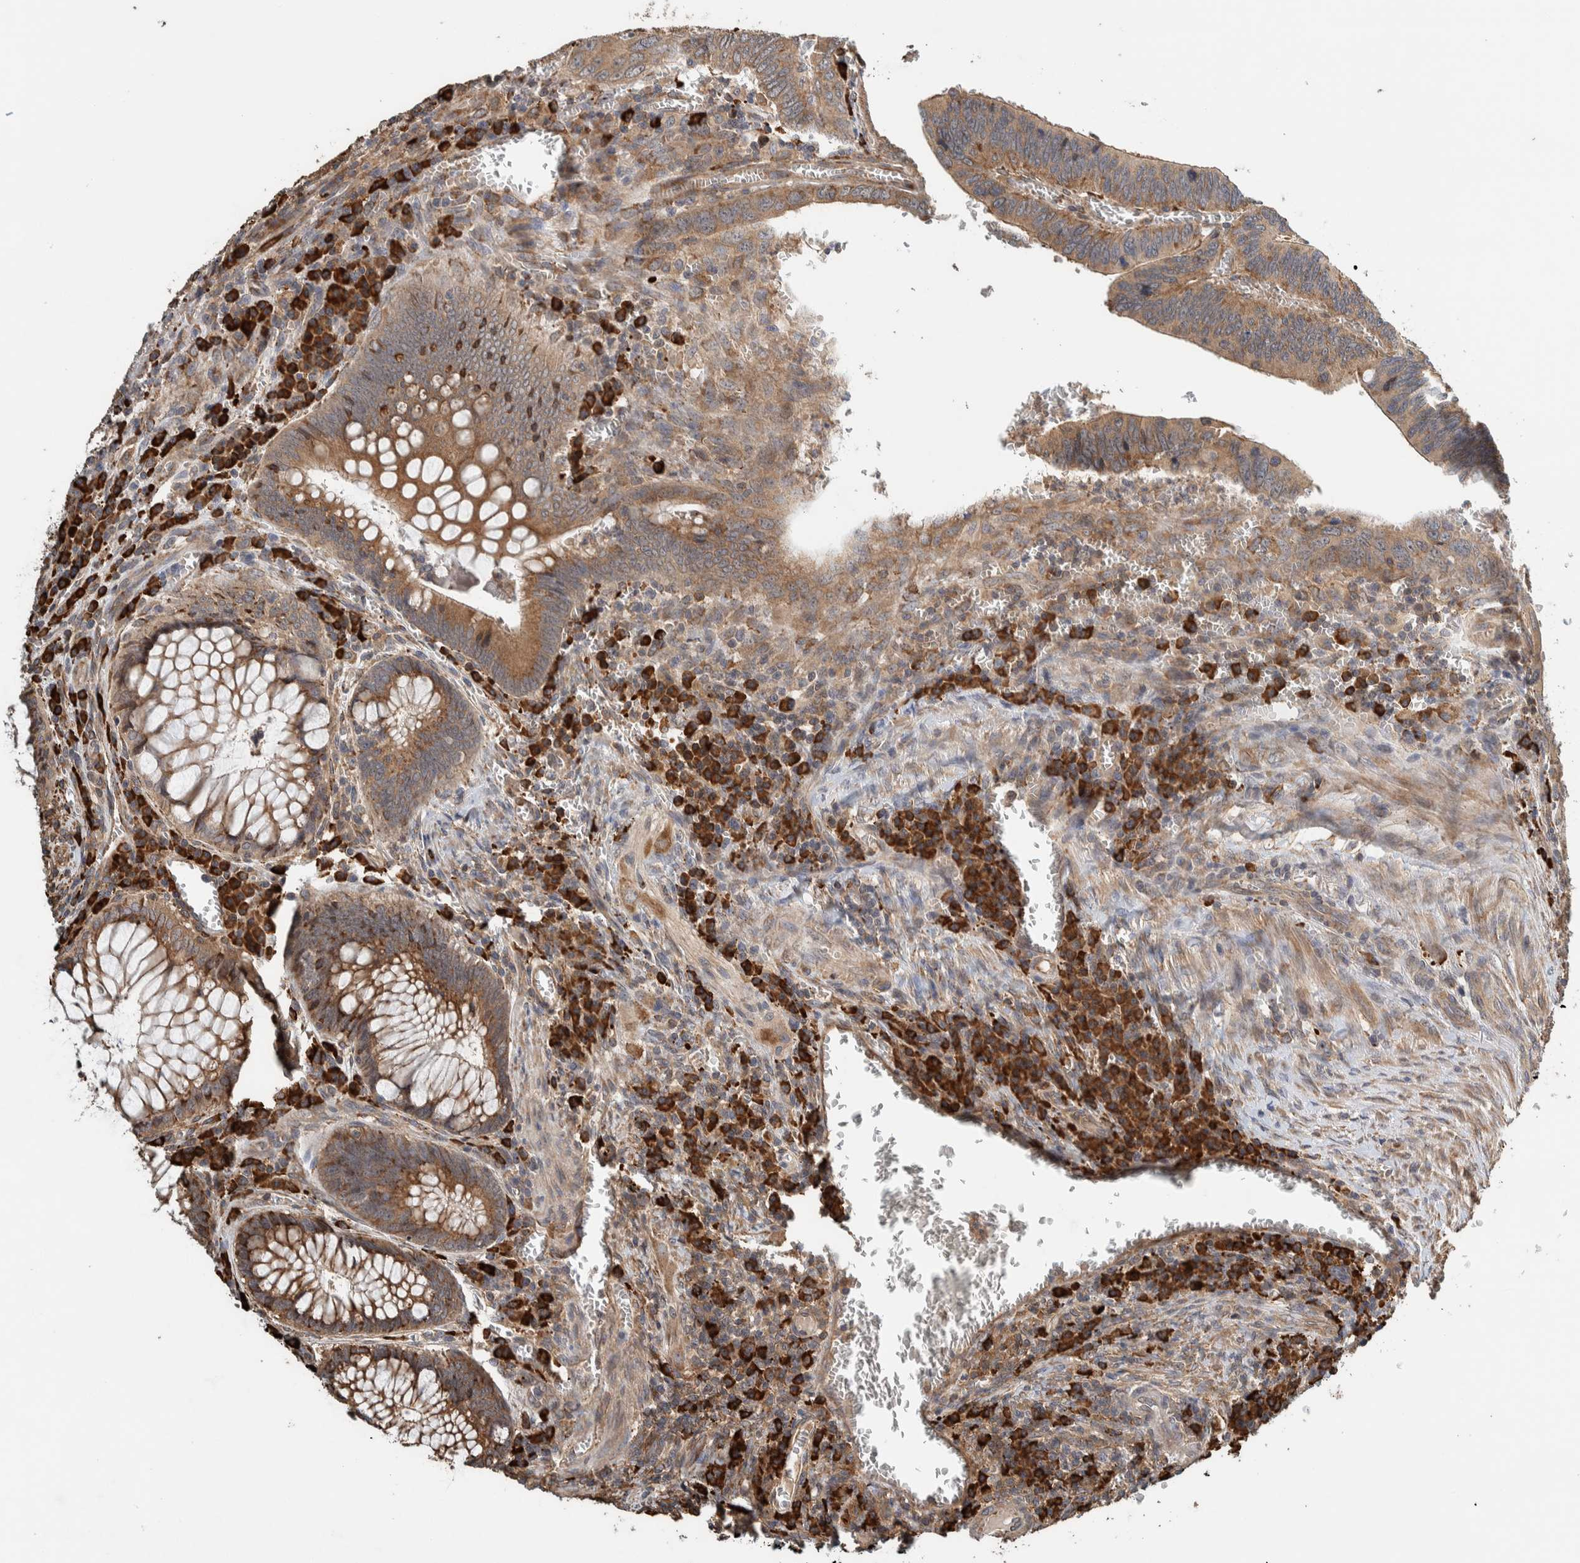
{"staining": {"intensity": "moderate", "quantity": ">75%", "location": "cytoplasmic/membranous"}, "tissue": "colorectal cancer", "cell_type": "Tumor cells", "image_type": "cancer", "snomed": [{"axis": "morphology", "description": "Inflammation, NOS"}, {"axis": "morphology", "description": "Adenocarcinoma, NOS"}, {"axis": "topography", "description": "Colon"}], "caption": "An image showing moderate cytoplasmic/membranous expression in about >75% of tumor cells in adenocarcinoma (colorectal), as visualized by brown immunohistochemical staining.", "gene": "PLA2G3", "patient": {"sex": "male", "age": 72}}